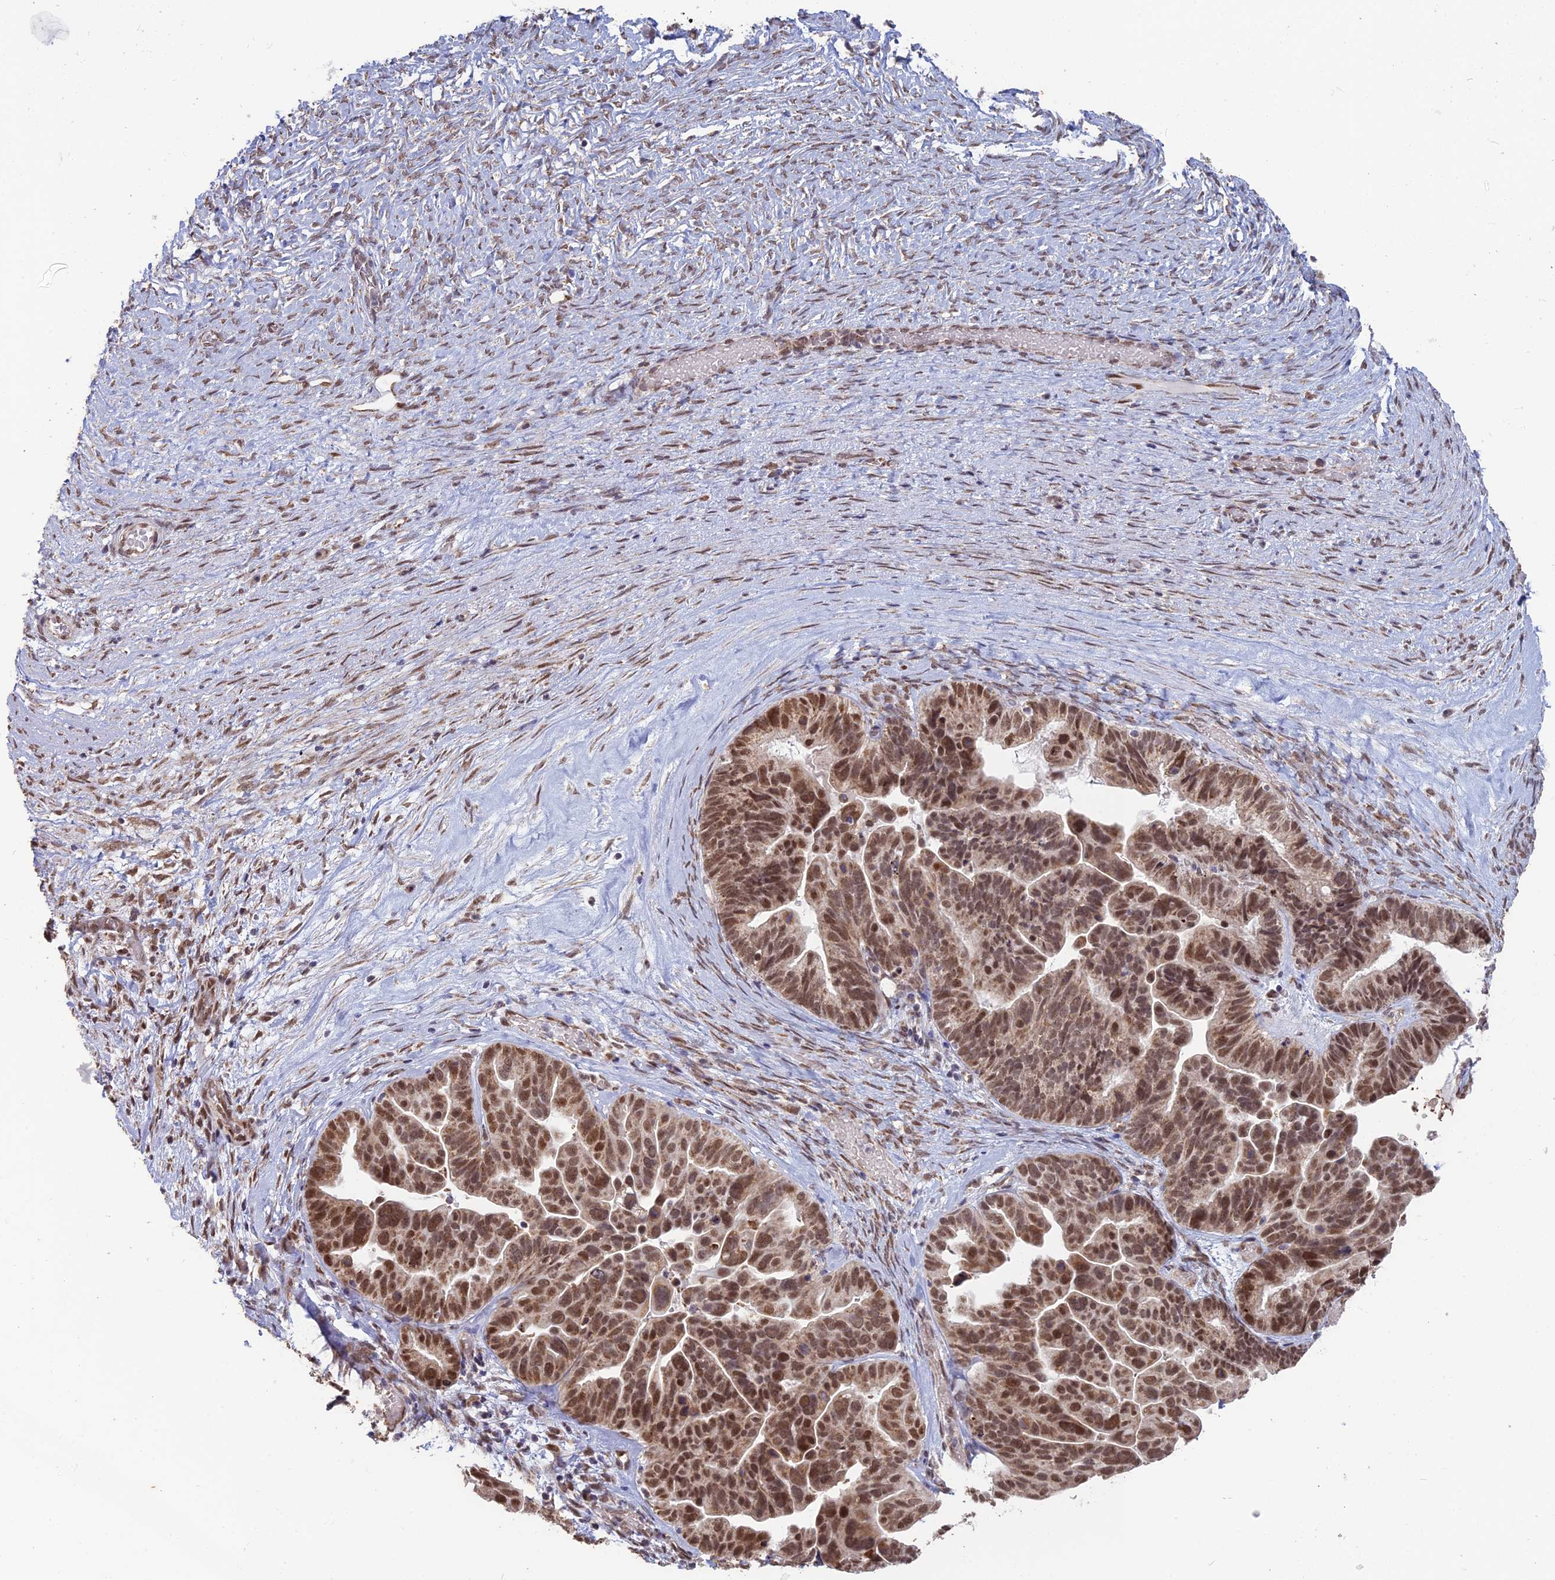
{"staining": {"intensity": "moderate", "quantity": ">75%", "location": "nuclear"}, "tissue": "ovarian cancer", "cell_type": "Tumor cells", "image_type": "cancer", "snomed": [{"axis": "morphology", "description": "Cystadenocarcinoma, serous, NOS"}, {"axis": "topography", "description": "Ovary"}], "caption": "Immunohistochemical staining of ovarian cancer (serous cystadenocarcinoma) demonstrates medium levels of moderate nuclear protein positivity in about >75% of tumor cells. The protein of interest is stained brown, and the nuclei are stained in blue (DAB (3,3'-diaminobenzidine) IHC with brightfield microscopy, high magnification).", "gene": "ARHGAP40", "patient": {"sex": "female", "age": 56}}